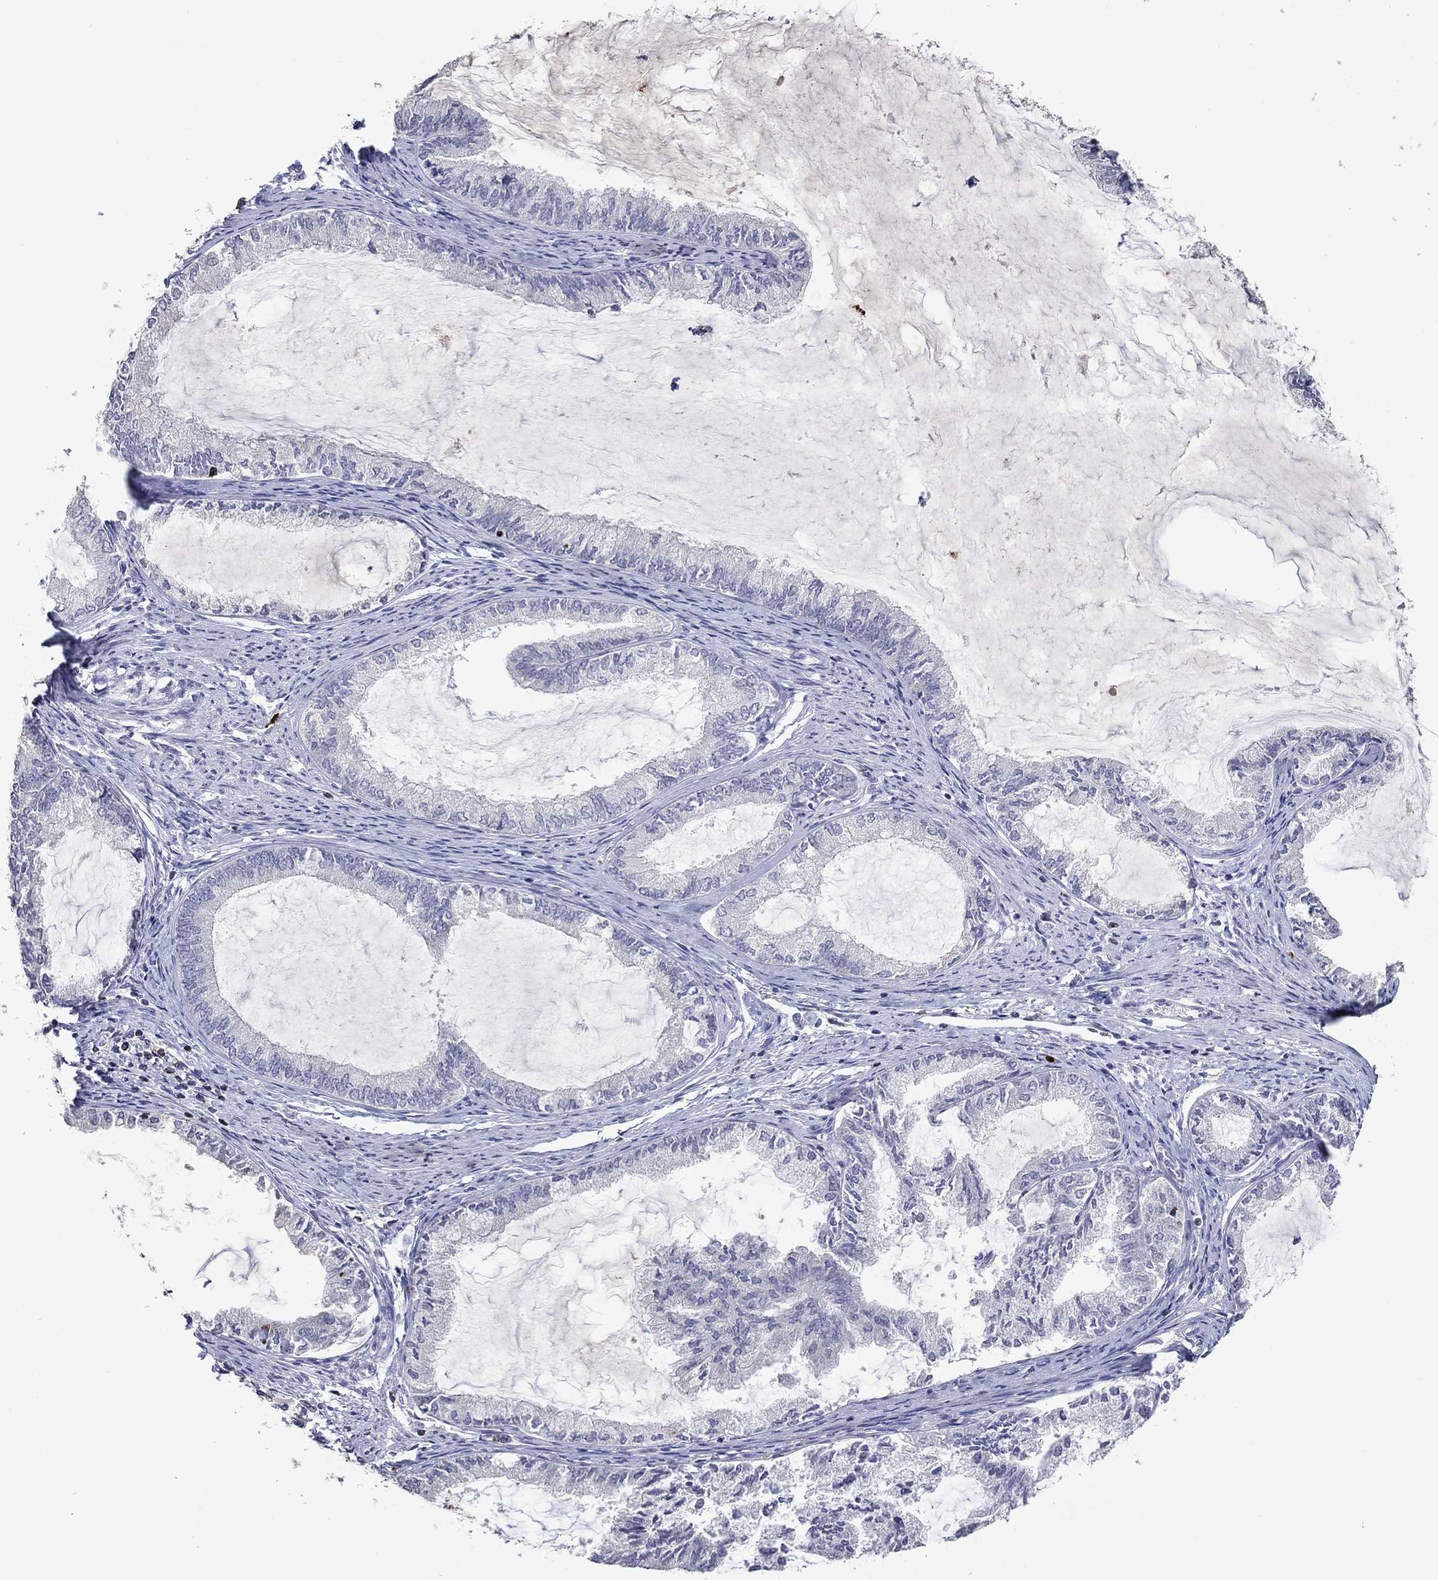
{"staining": {"intensity": "negative", "quantity": "none", "location": "none"}, "tissue": "endometrial cancer", "cell_type": "Tumor cells", "image_type": "cancer", "snomed": [{"axis": "morphology", "description": "Adenocarcinoma, NOS"}, {"axis": "topography", "description": "Endometrium"}], "caption": "A high-resolution micrograph shows immunohistochemistry staining of endometrial cancer (adenocarcinoma), which exhibits no significant expression in tumor cells.", "gene": "CCL5", "patient": {"sex": "female", "age": 86}}